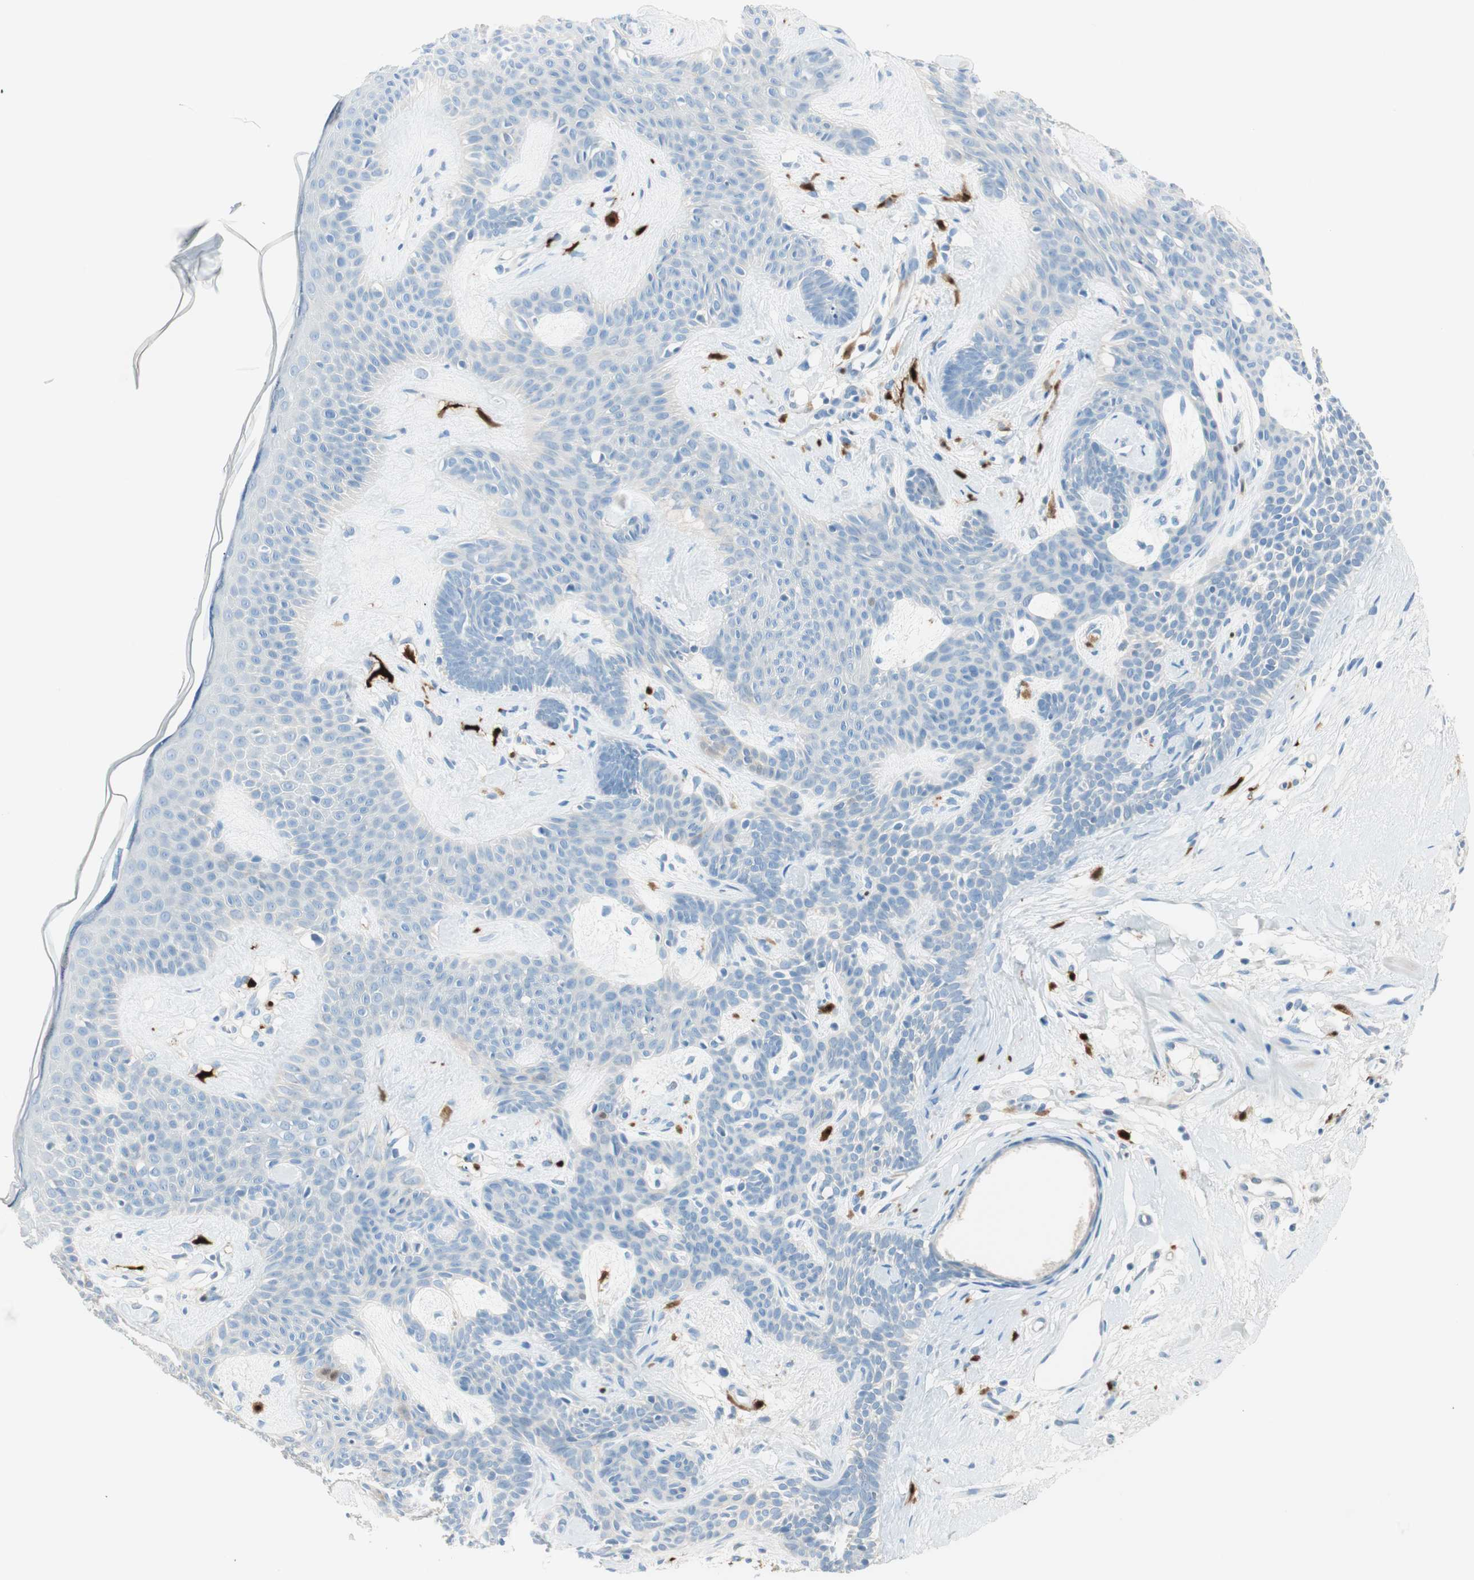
{"staining": {"intensity": "negative", "quantity": "none", "location": "none"}, "tissue": "skin cancer", "cell_type": "Tumor cells", "image_type": "cancer", "snomed": [{"axis": "morphology", "description": "Developmental malformation"}, {"axis": "morphology", "description": "Basal cell carcinoma"}, {"axis": "topography", "description": "Skin"}], "caption": "Immunohistochemistry of human skin cancer (basal cell carcinoma) reveals no staining in tumor cells.", "gene": "HPGD", "patient": {"sex": "female", "age": 62}}